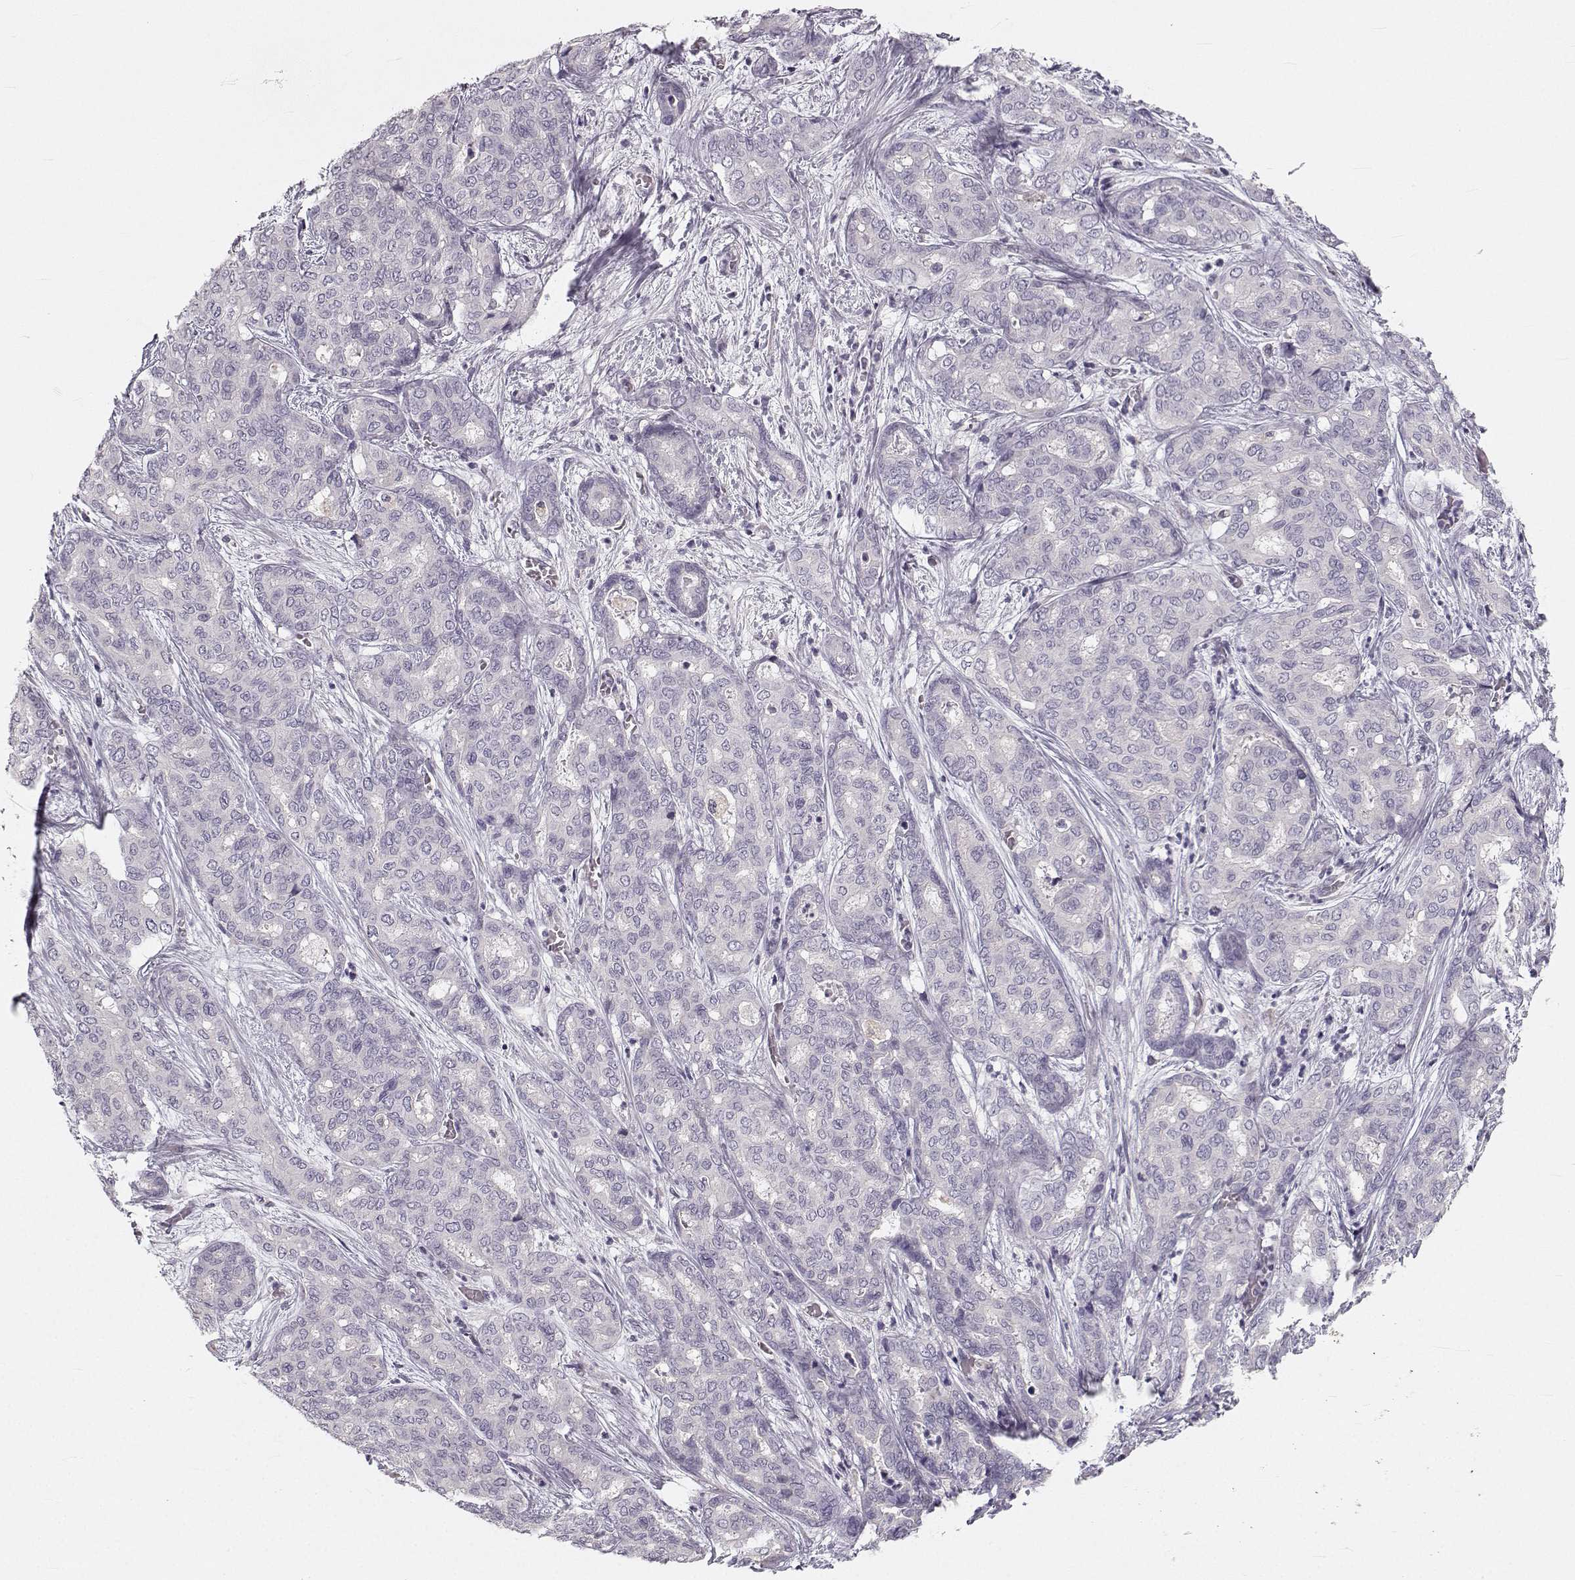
{"staining": {"intensity": "negative", "quantity": "none", "location": "none"}, "tissue": "liver cancer", "cell_type": "Tumor cells", "image_type": "cancer", "snomed": [{"axis": "morphology", "description": "Cholangiocarcinoma"}, {"axis": "topography", "description": "Liver"}], "caption": "Protein analysis of cholangiocarcinoma (liver) displays no significant expression in tumor cells. The staining was performed using DAB (3,3'-diaminobenzidine) to visualize the protein expression in brown, while the nuclei were stained in blue with hematoxylin (Magnification: 20x).", "gene": "OIP5", "patient": {"sex": "female", "age": 64}}